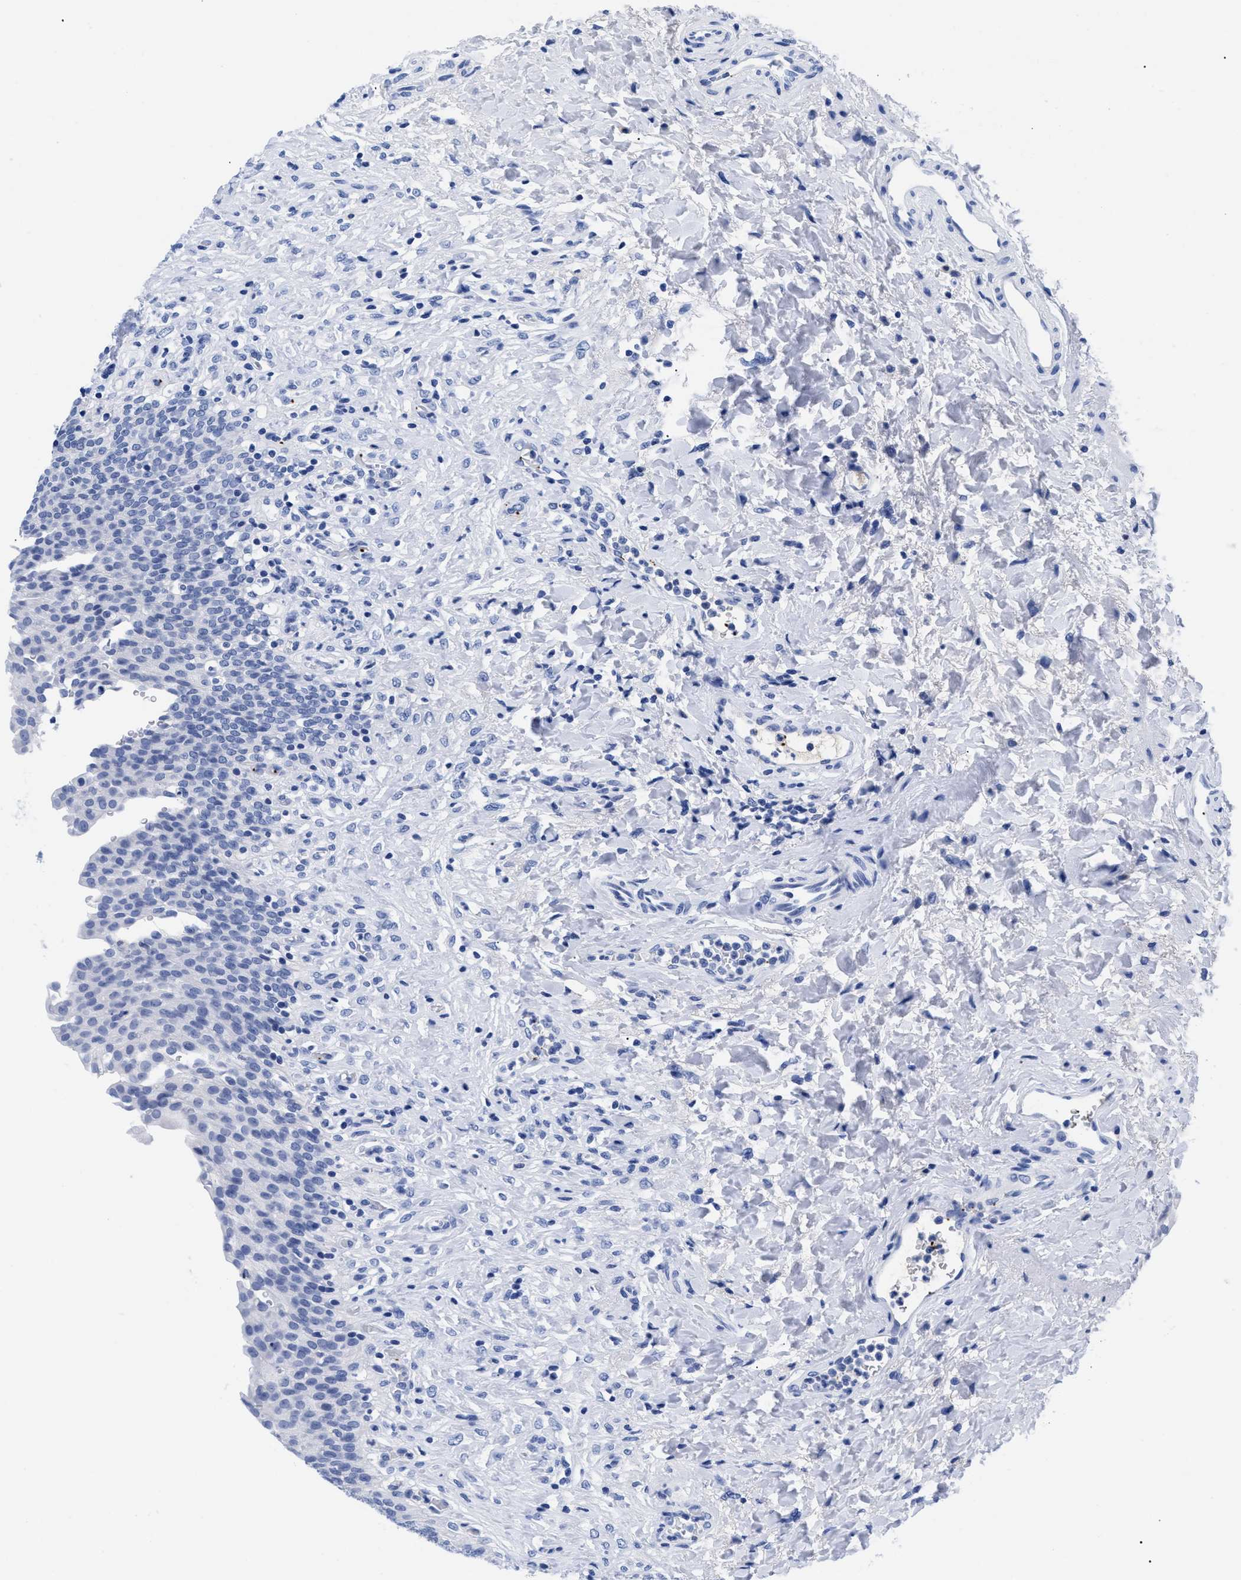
{"staining": {"intensity": "negative", "quantity": "none", "location": "none"}, "tissue": "urinary bladder", "cell_type": "Urothelial cells", "image_type": "normal", "snomed": [{"axis": "morphology", "description": "Urothelial carcinoma, High grade"}, {"axis": "topography", "description": "Urinary bladder"}], "caption": "Immunohistochemistry (IHC) photomicrograph of normal urinary bladder: urinary bladder stained with DAB exhibits no significant protein positivity in urothelial cells.", "gene": "TREML1", "patient": {"sex": "male", "age": 46}}